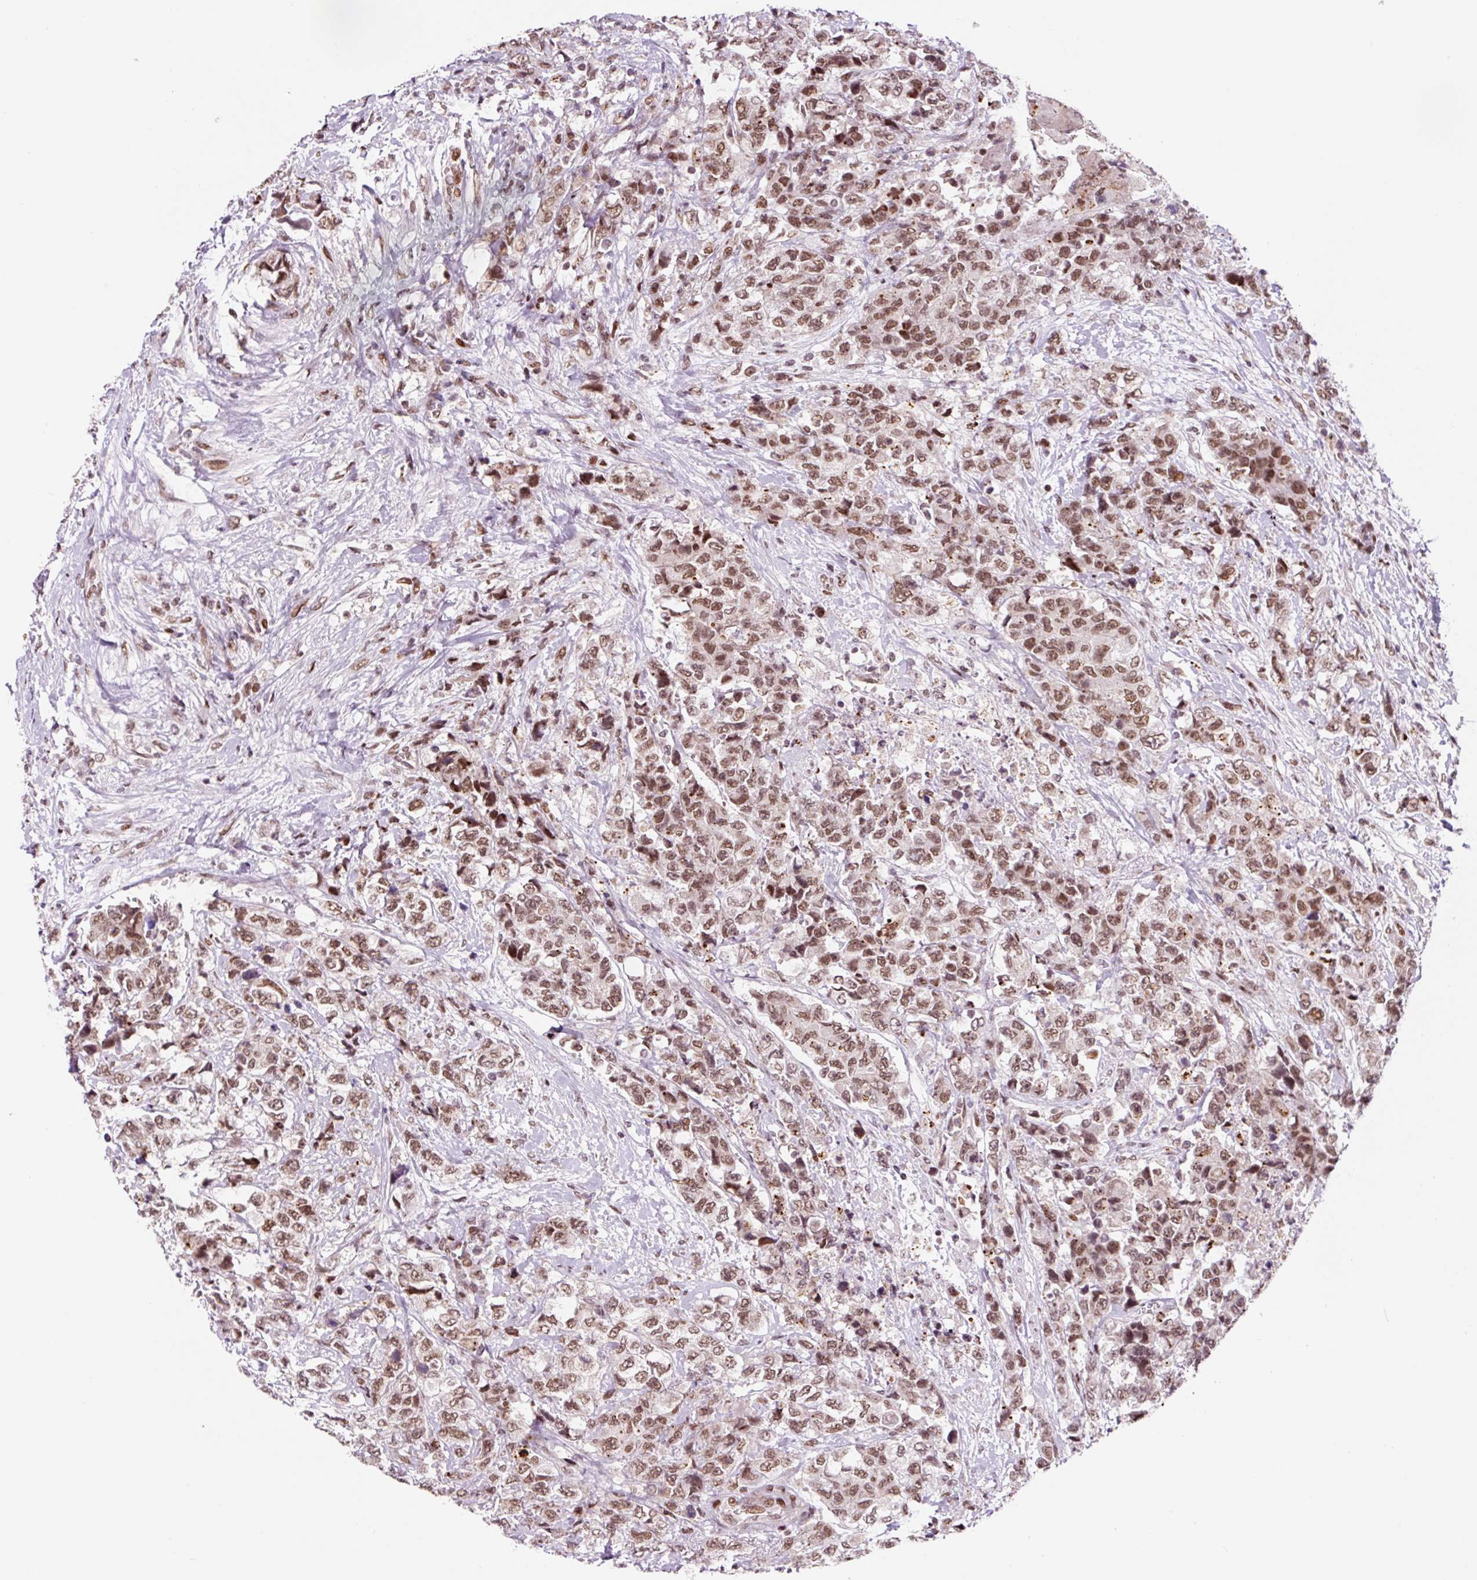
{"staining": {"intensity": "moderate", "quantity": ">75%", "location": "nuclear"}, "tissue": "urothelial cancer", "cell_type": "Tumor cells", "image_type": "cancer", "snomed": [{"axis": "morphology", "description": "Urothelial carcinoma, High grade"}, {"axis": "topography", "description": "Urinary bladder"}], "caption": "Urothelial cancer stained for a protein (brown) exhibits moderate nuclear positive staining in approximately >75% of tumor cells.", "gene": "CCNL2", "patient": {"sex": "female", "age": 78}}